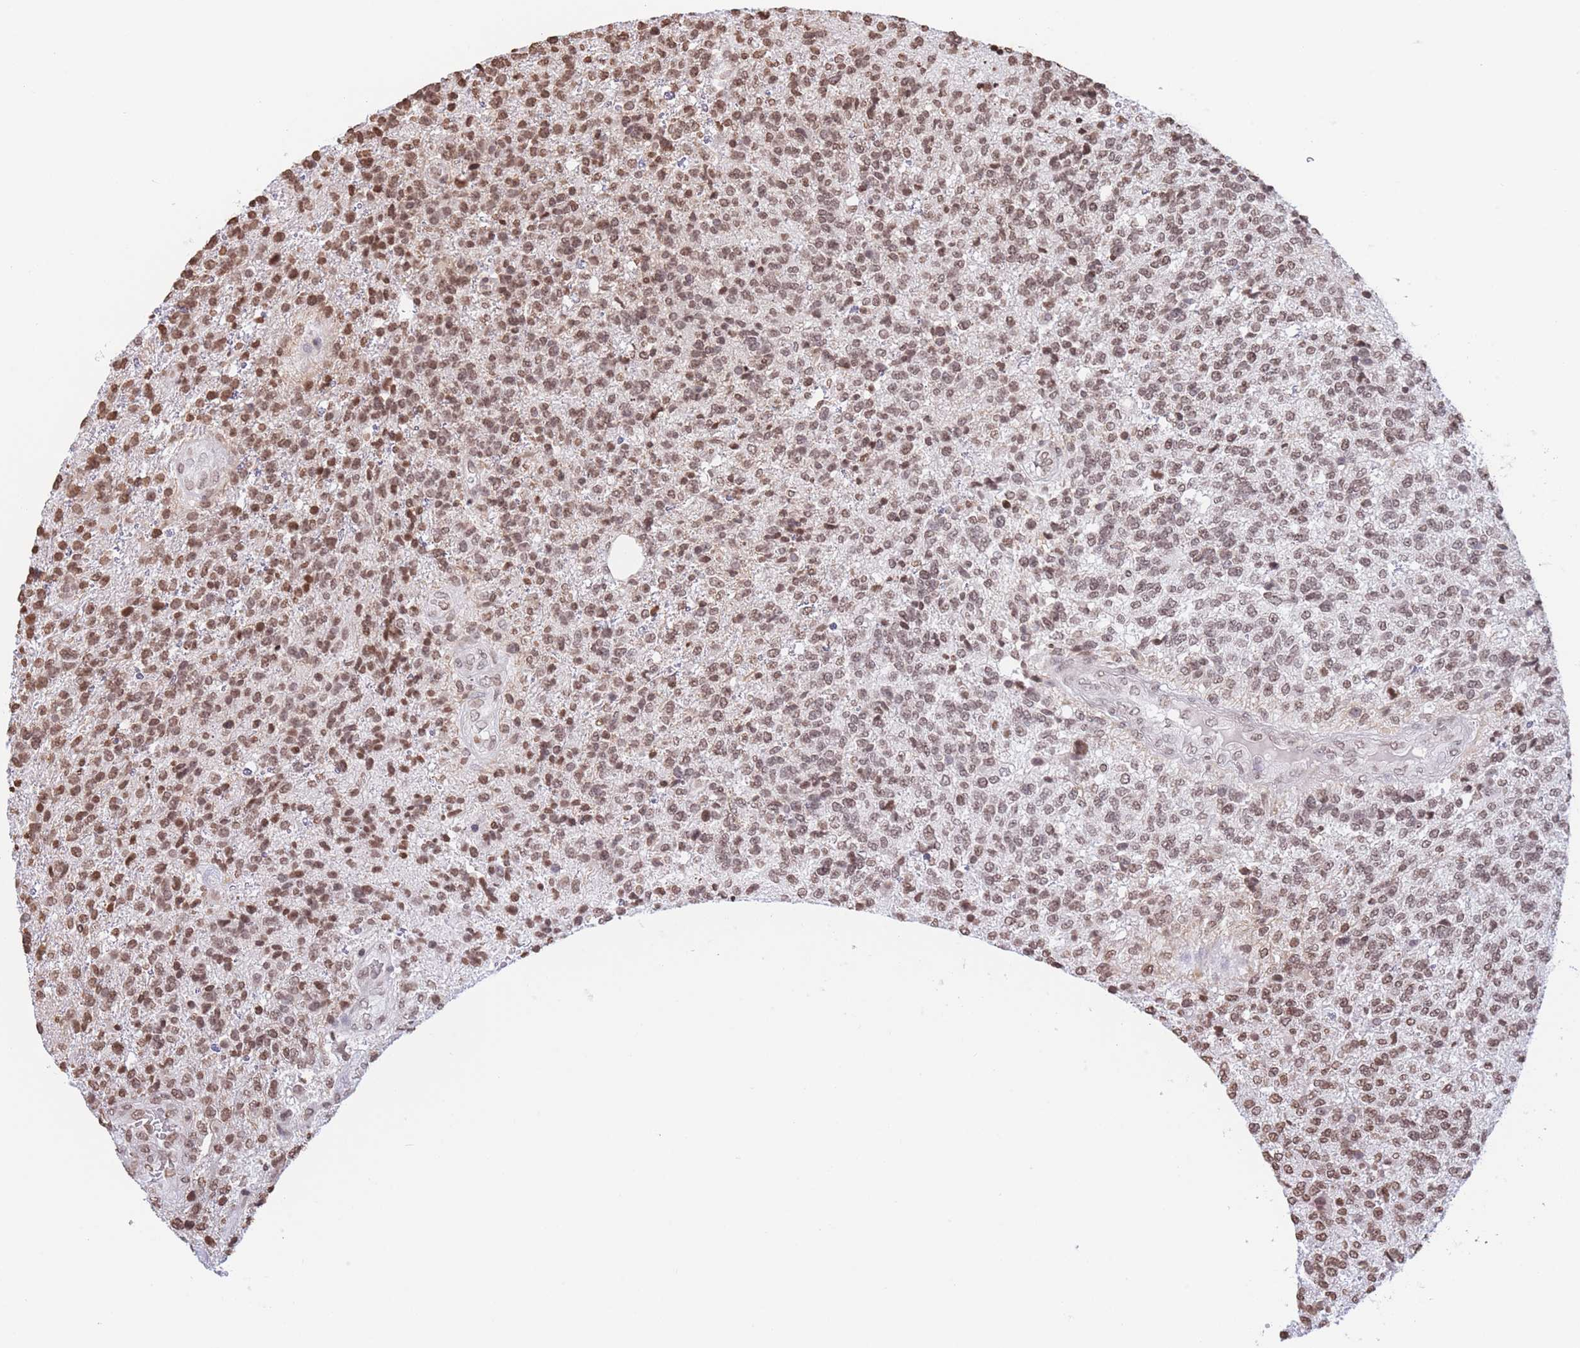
{"staining": {"intensity": "moderate", "quantity": ">75%", "location": "nuclear"}, "tissue": "glioma", "cell_type": "Tumor cells", "image_type": "cancer", "snomed": [{"axis": "morphology", "description": "Glioma, malignant, High grade"}, {"axis": "topography", "description": "Brain"}], "caption": "High-power microscopy captured an immunohistochemistry (IHC) histopathology image of glioma, revealing moderate nuclear staining in approximately >75% of tumor cells.", "gene": "H2BC11", "patient": {"sex": "male", "age": 56}}